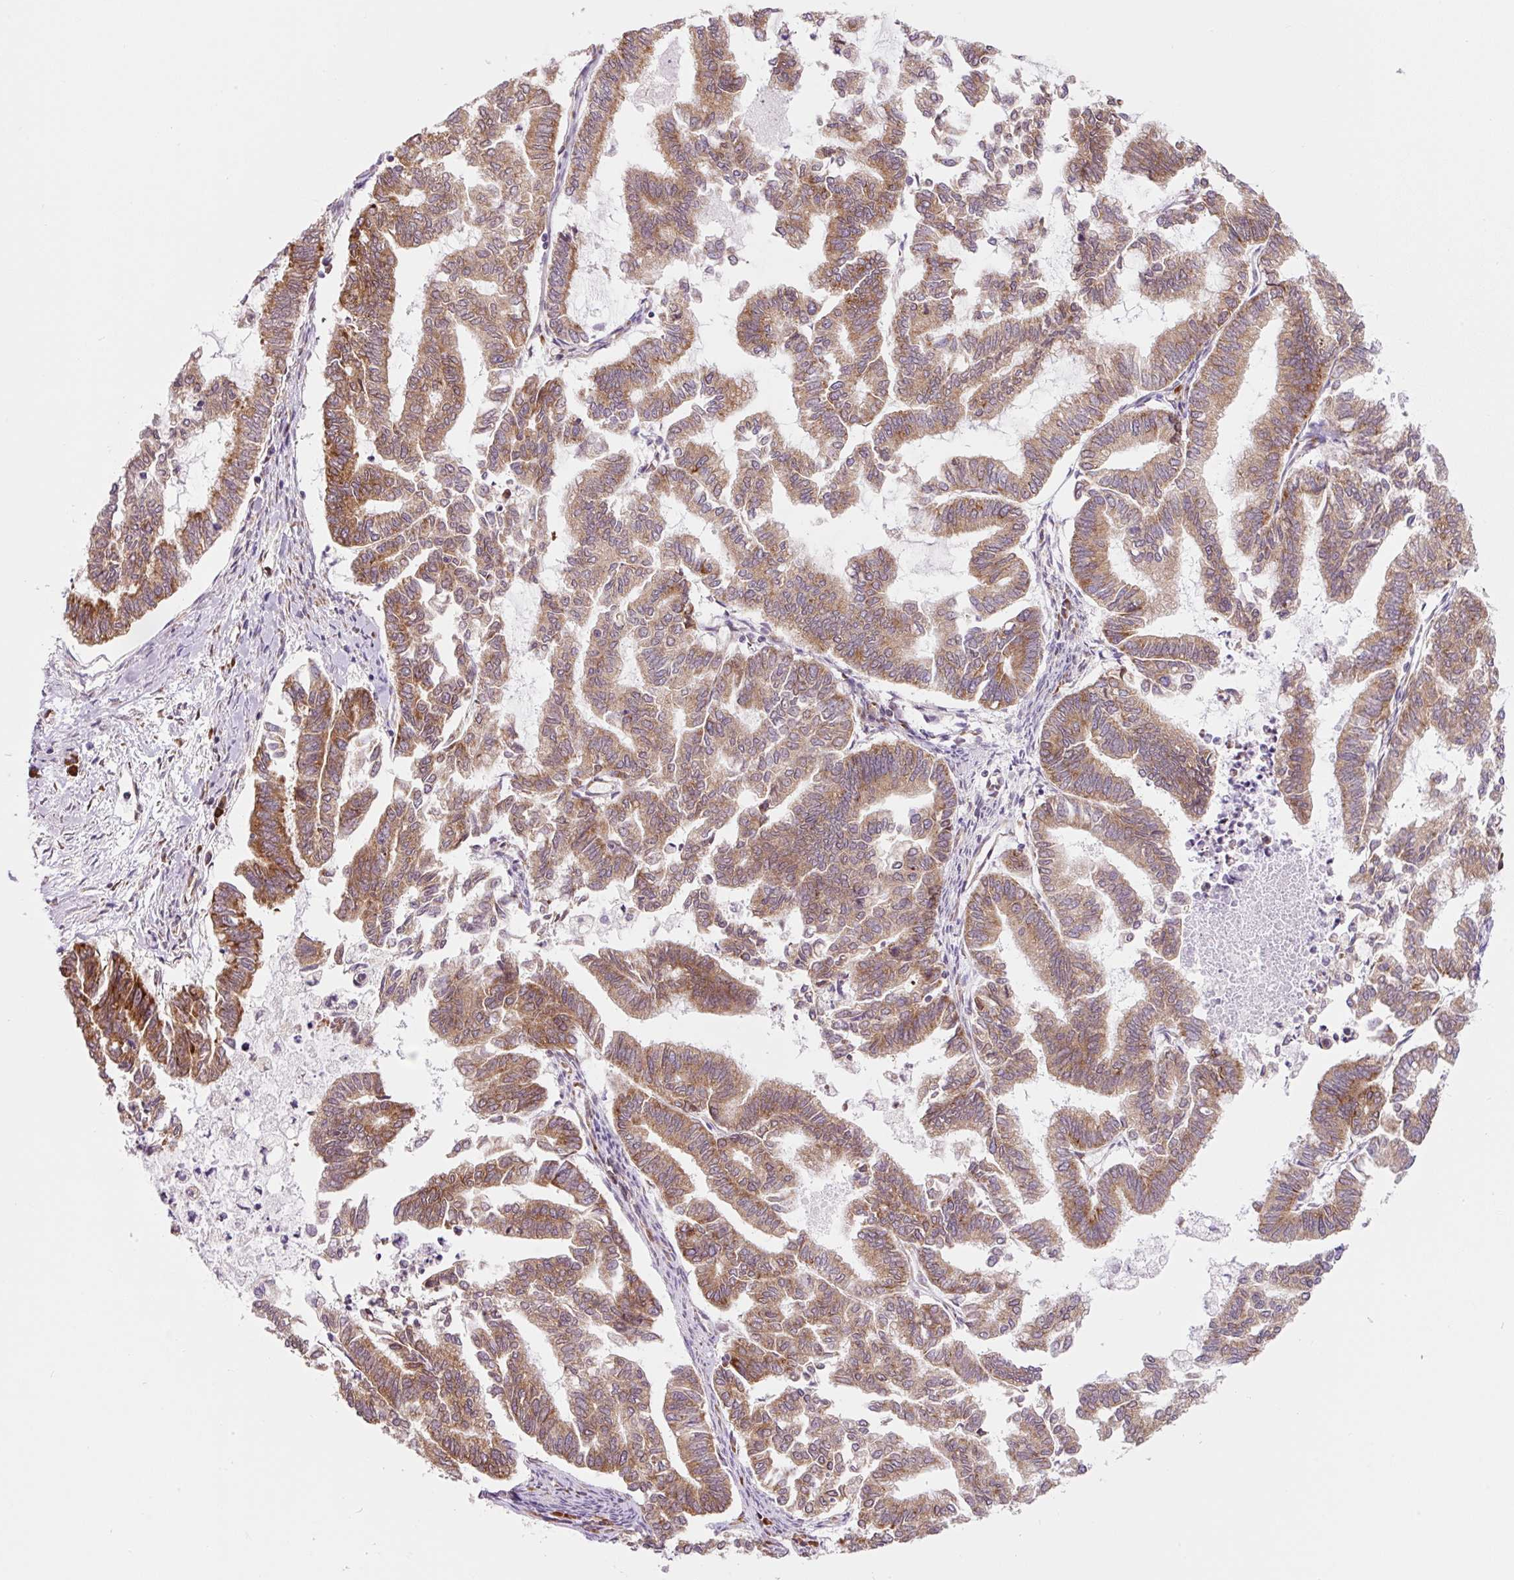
{"staining": {"intensity": "moderate", "quantity": ">75%", "location": "cytoplasmic/membranous"}, "tissue": "endometrial cancer", "cell_type": "Tumor cells", "image_type": "cancer", "snomed": [{"axis": "morphology", "description": "Adenocarcinoma, NOS"}, {"axis": "topography", "description": "Endometrium"}], "caption": "Protein staining of adenocarcinoma (endometrial) tissue exhibits moderate cytoplasmic/membranous expression in approximately >75% of tumor cells. The protein of interest is shown in brown color, while the nuclei are stained blue.", "gene": "RPL41", "patient": {"sex": "female", "age": 79}}